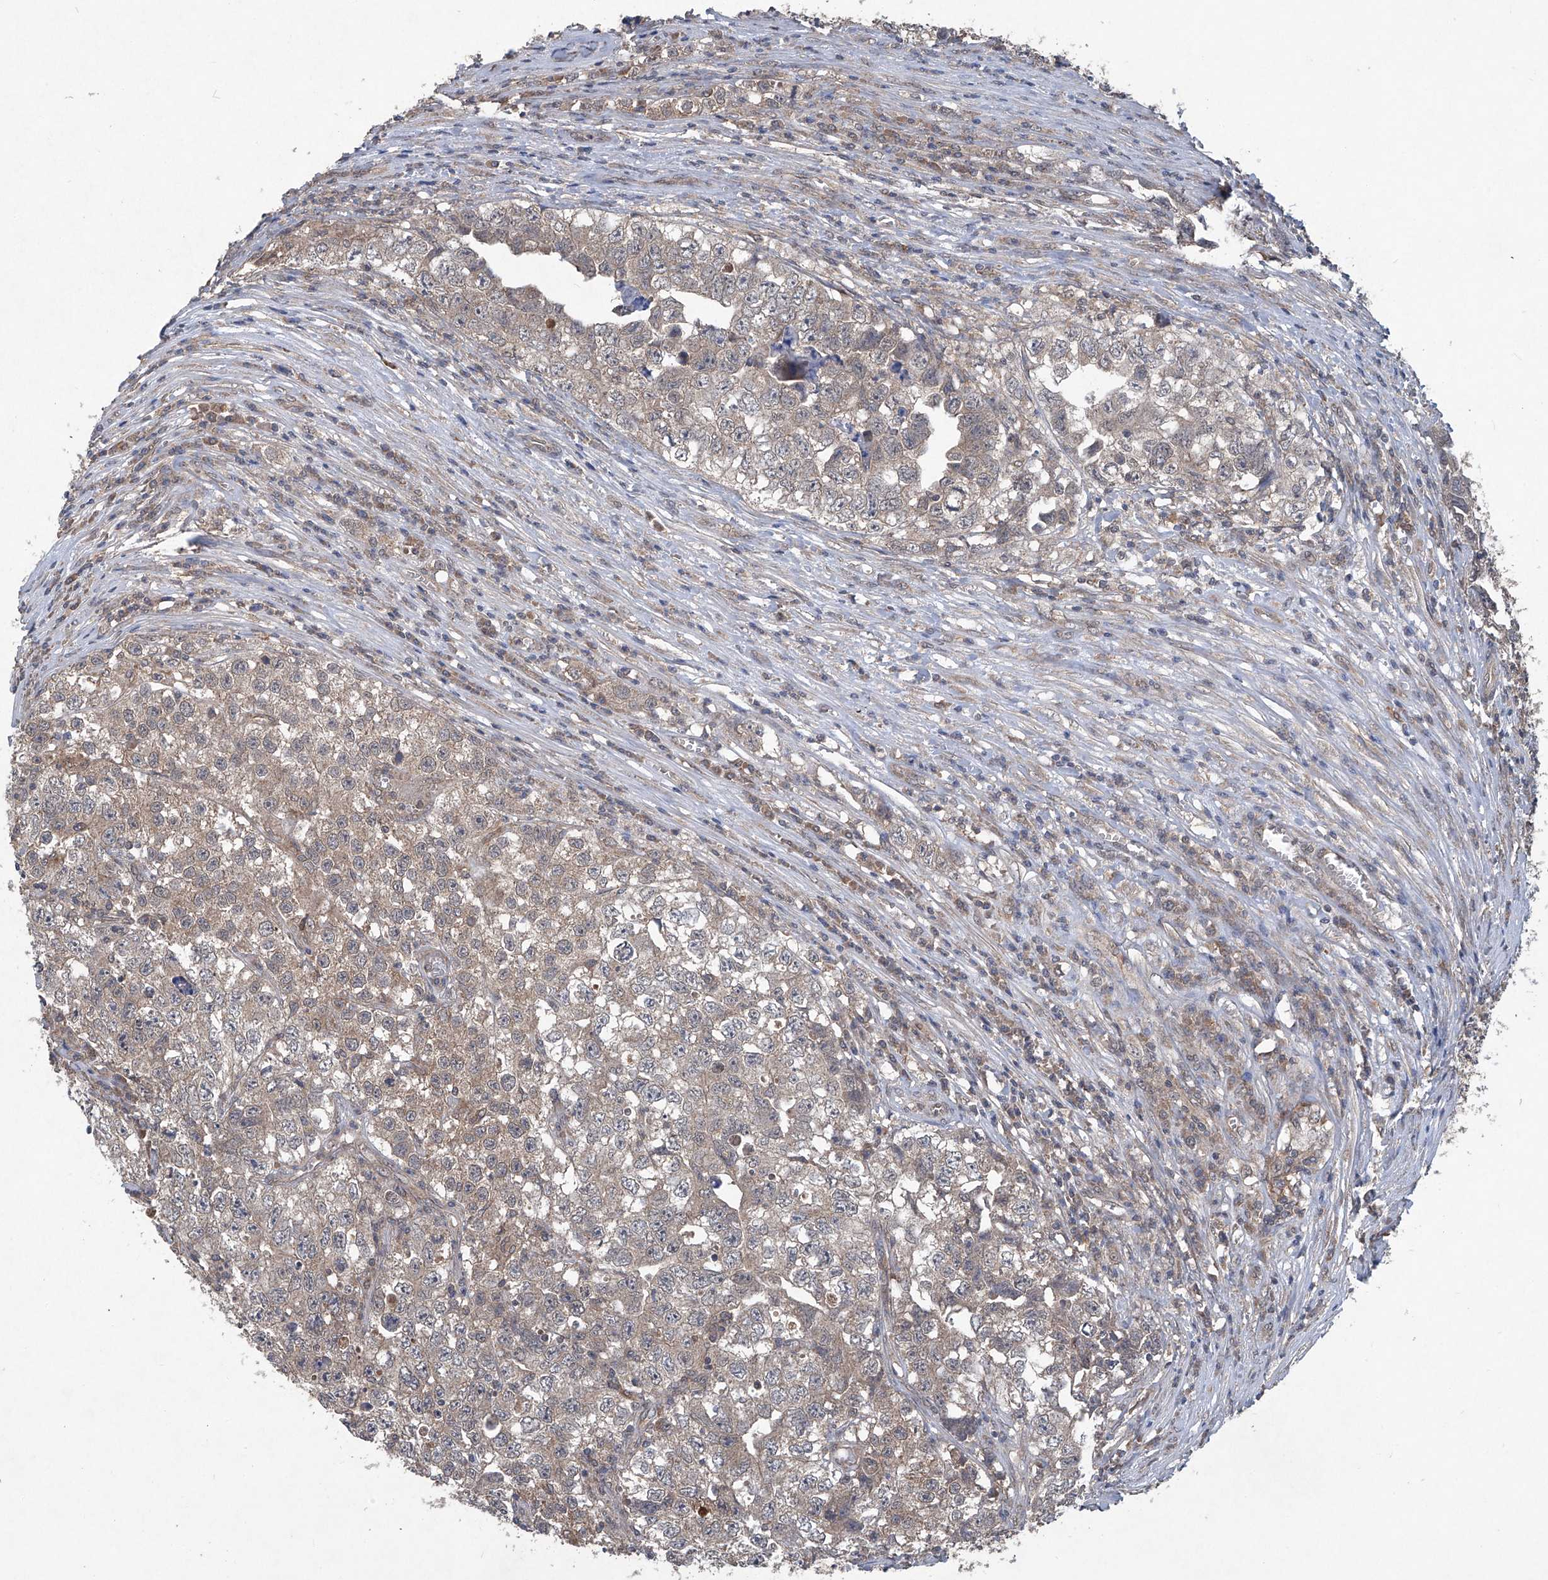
{"staining": {"intensity": "weak", "quantity": ">75%", "location": "cytoplasmic/membranous"}, "tissue": "testis cancer", "cell_type": "Tumor cells", "image_type": "cancer", "snomed": [{"axis": "morphology", "description": "Seminoma, NOS"}, {"axis": "morphology", "description": "Carcinoma, Embryonal, NOS"}, {"axis": "topography", "description": "Testis"}], "caption": "There is low levels of weak cytoplasmic/membranous expression in tumor cells of testis seminoma, as demonstrated by immunohistochemical staining (brown color).", "gene": "SUMF2", "patient": {"sex": "male", "age": 43}}